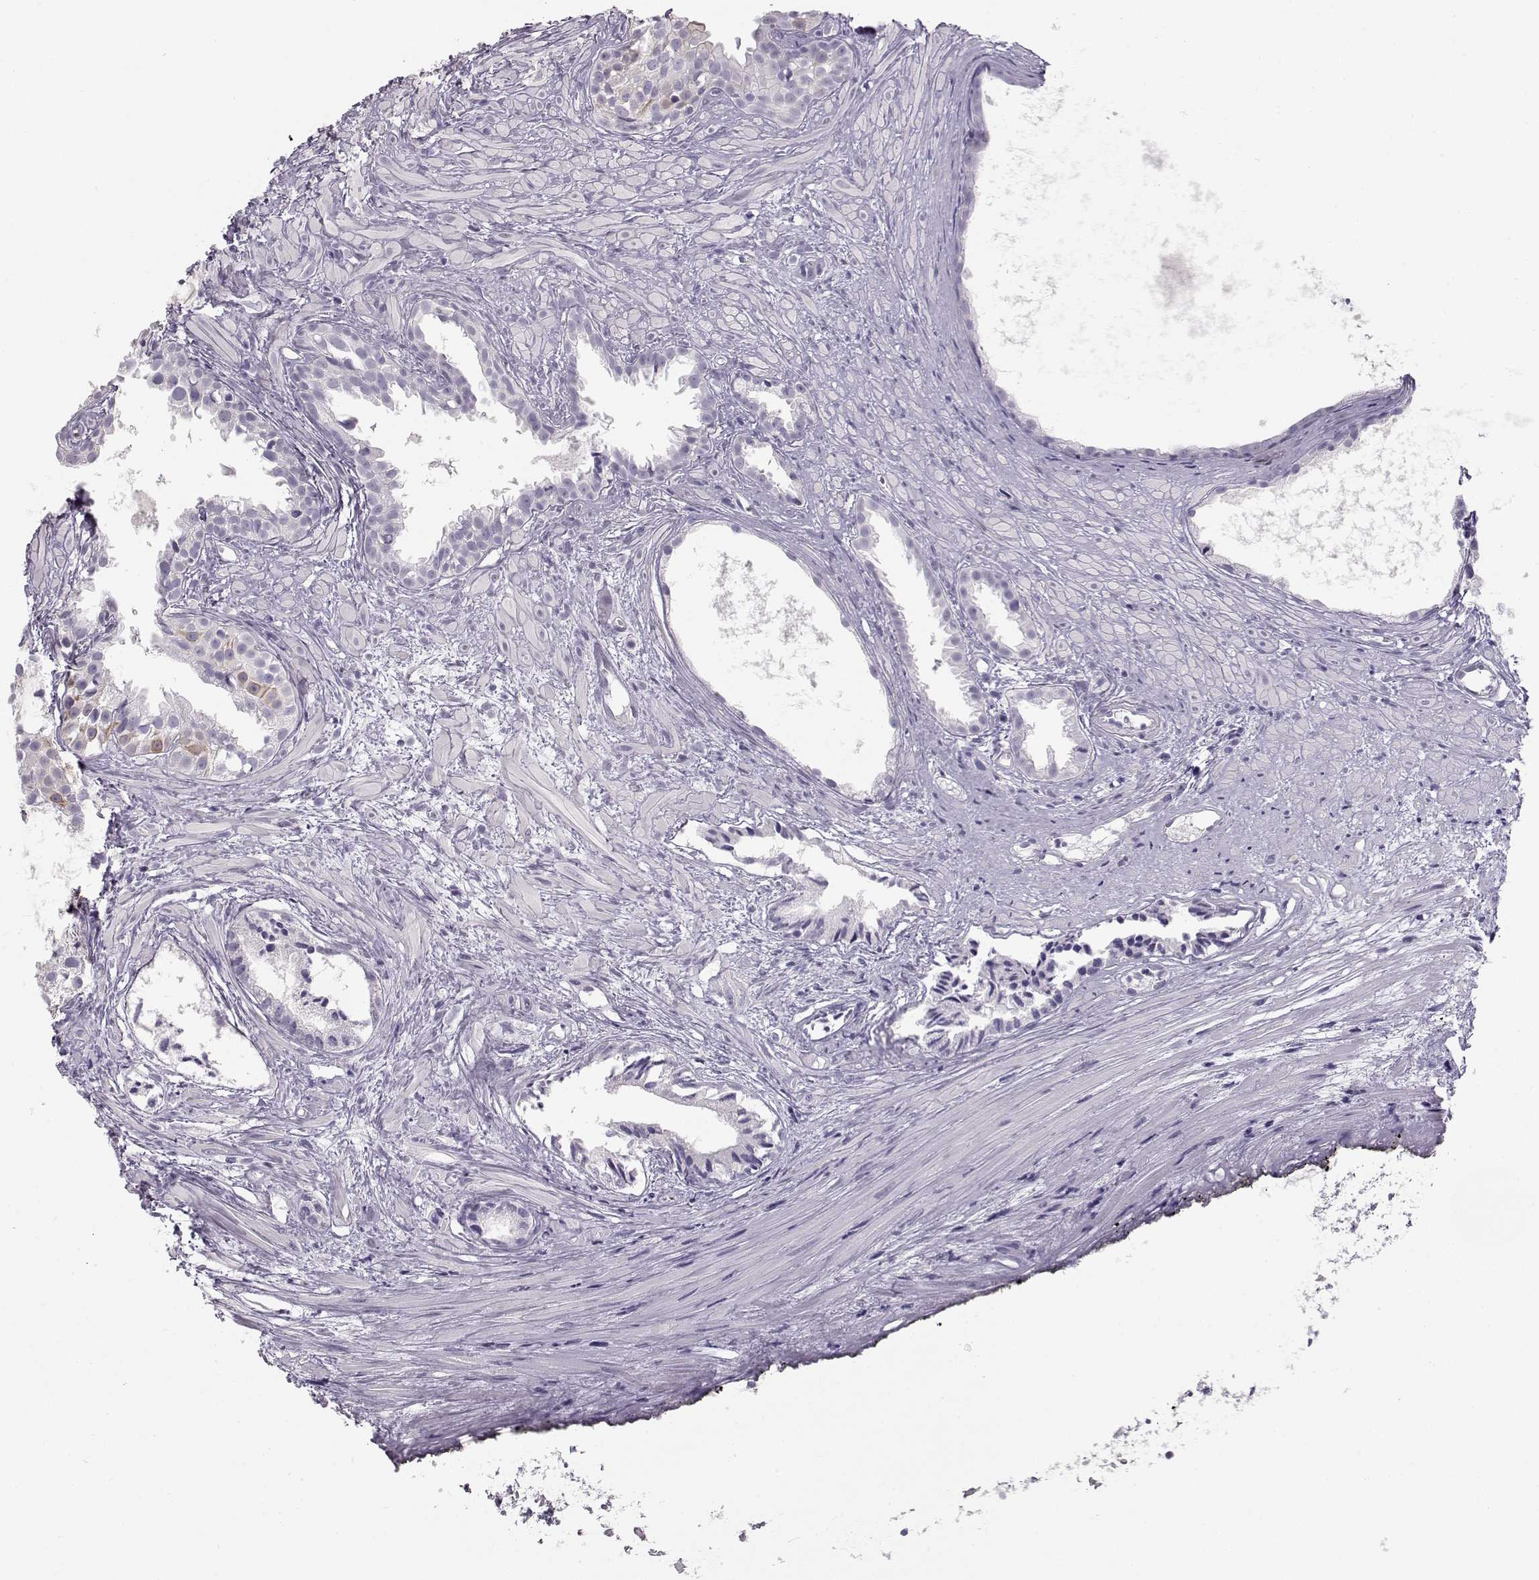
{"staining": {"intensity": "negative", "quantity": "none", "location": "none"}, "tissue": "prostate cancer", "cell_type": "Tumor cells", "image_type": "cancer", "snomed": [{"axis": "morphology", "description": "Adenocarcinoma, High grade"}, {"axis": "topography", "description": "Prostate"}], "caption": "This is an immunohistochemistry micrograph of prostate cancer. There is no positivity in tumor cells.", "gene": "NUTM1", "patient": {"sex": "male", "age": 79}}